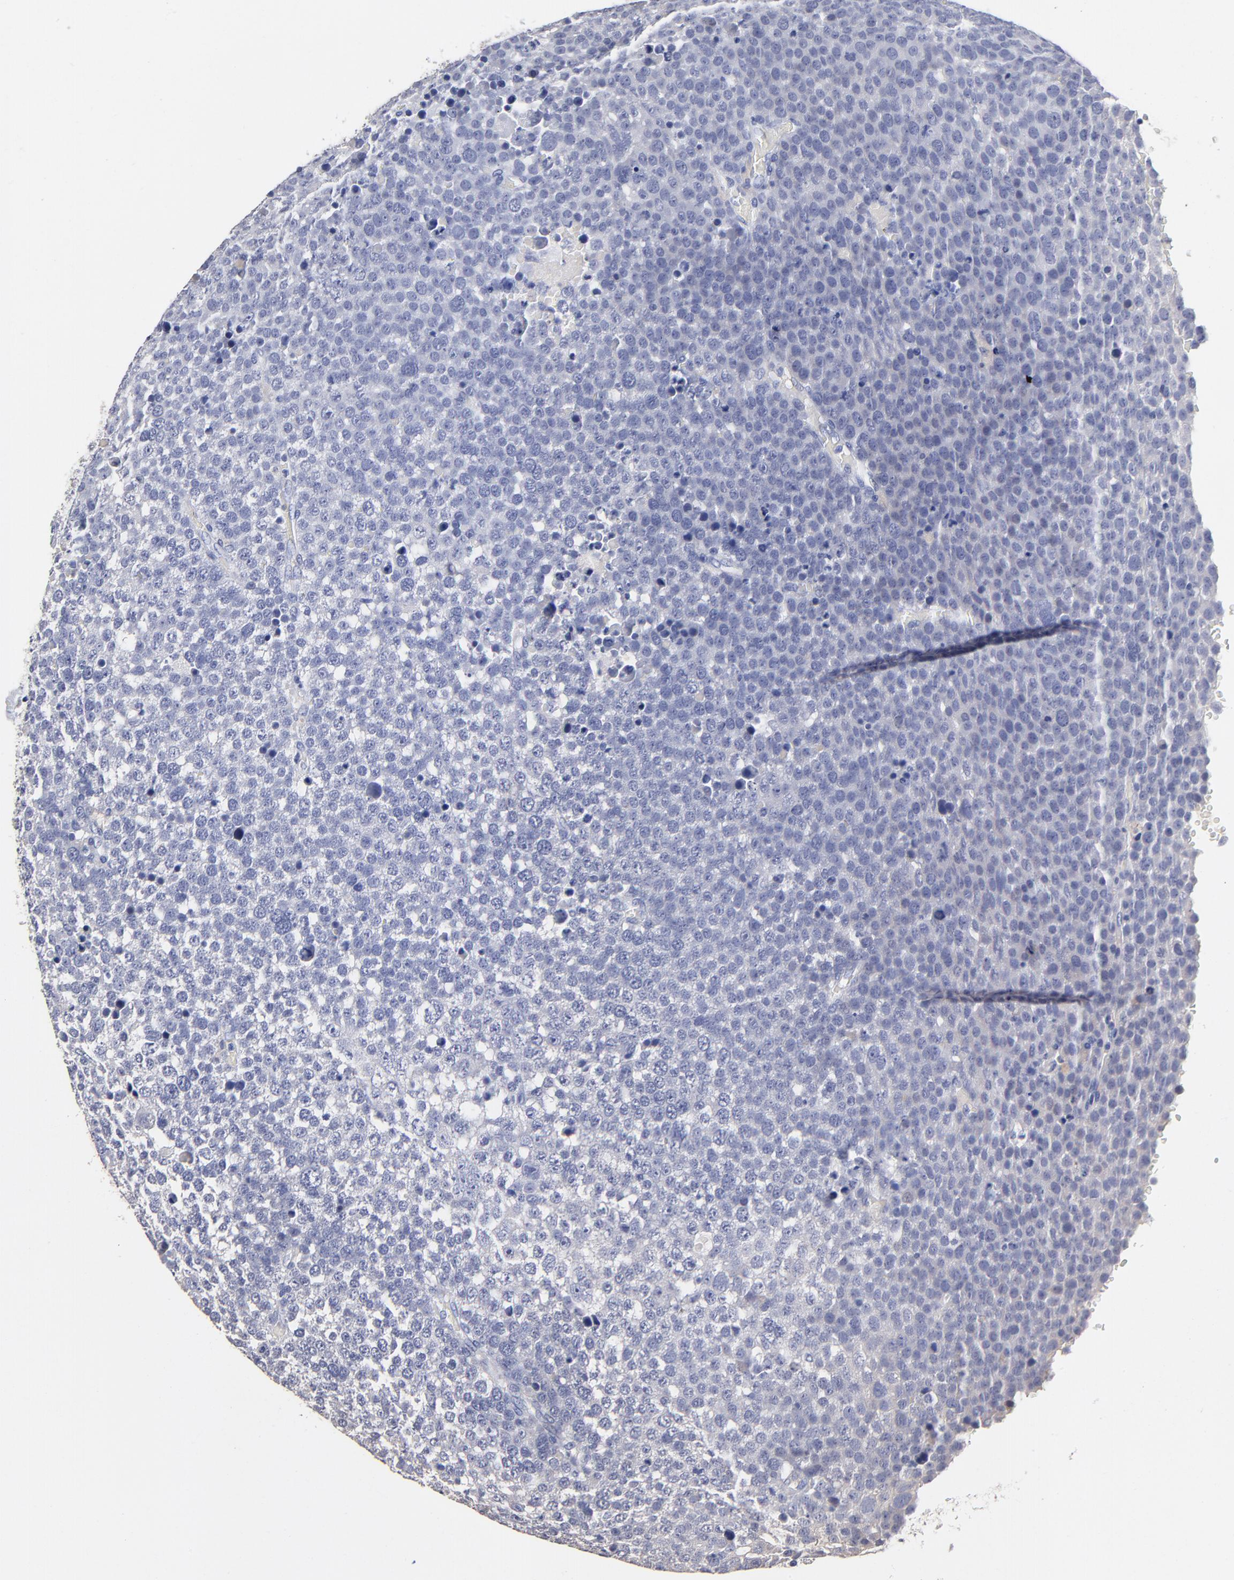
{"staining": {"intensity": "negative", "quantity": "none", "location": "none"}, "tissue": "testis cancer", "cell_type": "Tumor cells", "image_type": "cancer", "snomed": [{"axis": "morphology", "description": "Seminoma, NOS"}, {"axis": "topography", "description": "Testis"}], "caption": "Micrograph shows no significant protein staining in tumor cells of testis cancer (seminoma).", "gene": "TRAT1", "patient": {"sex": "male", "age": 71}}